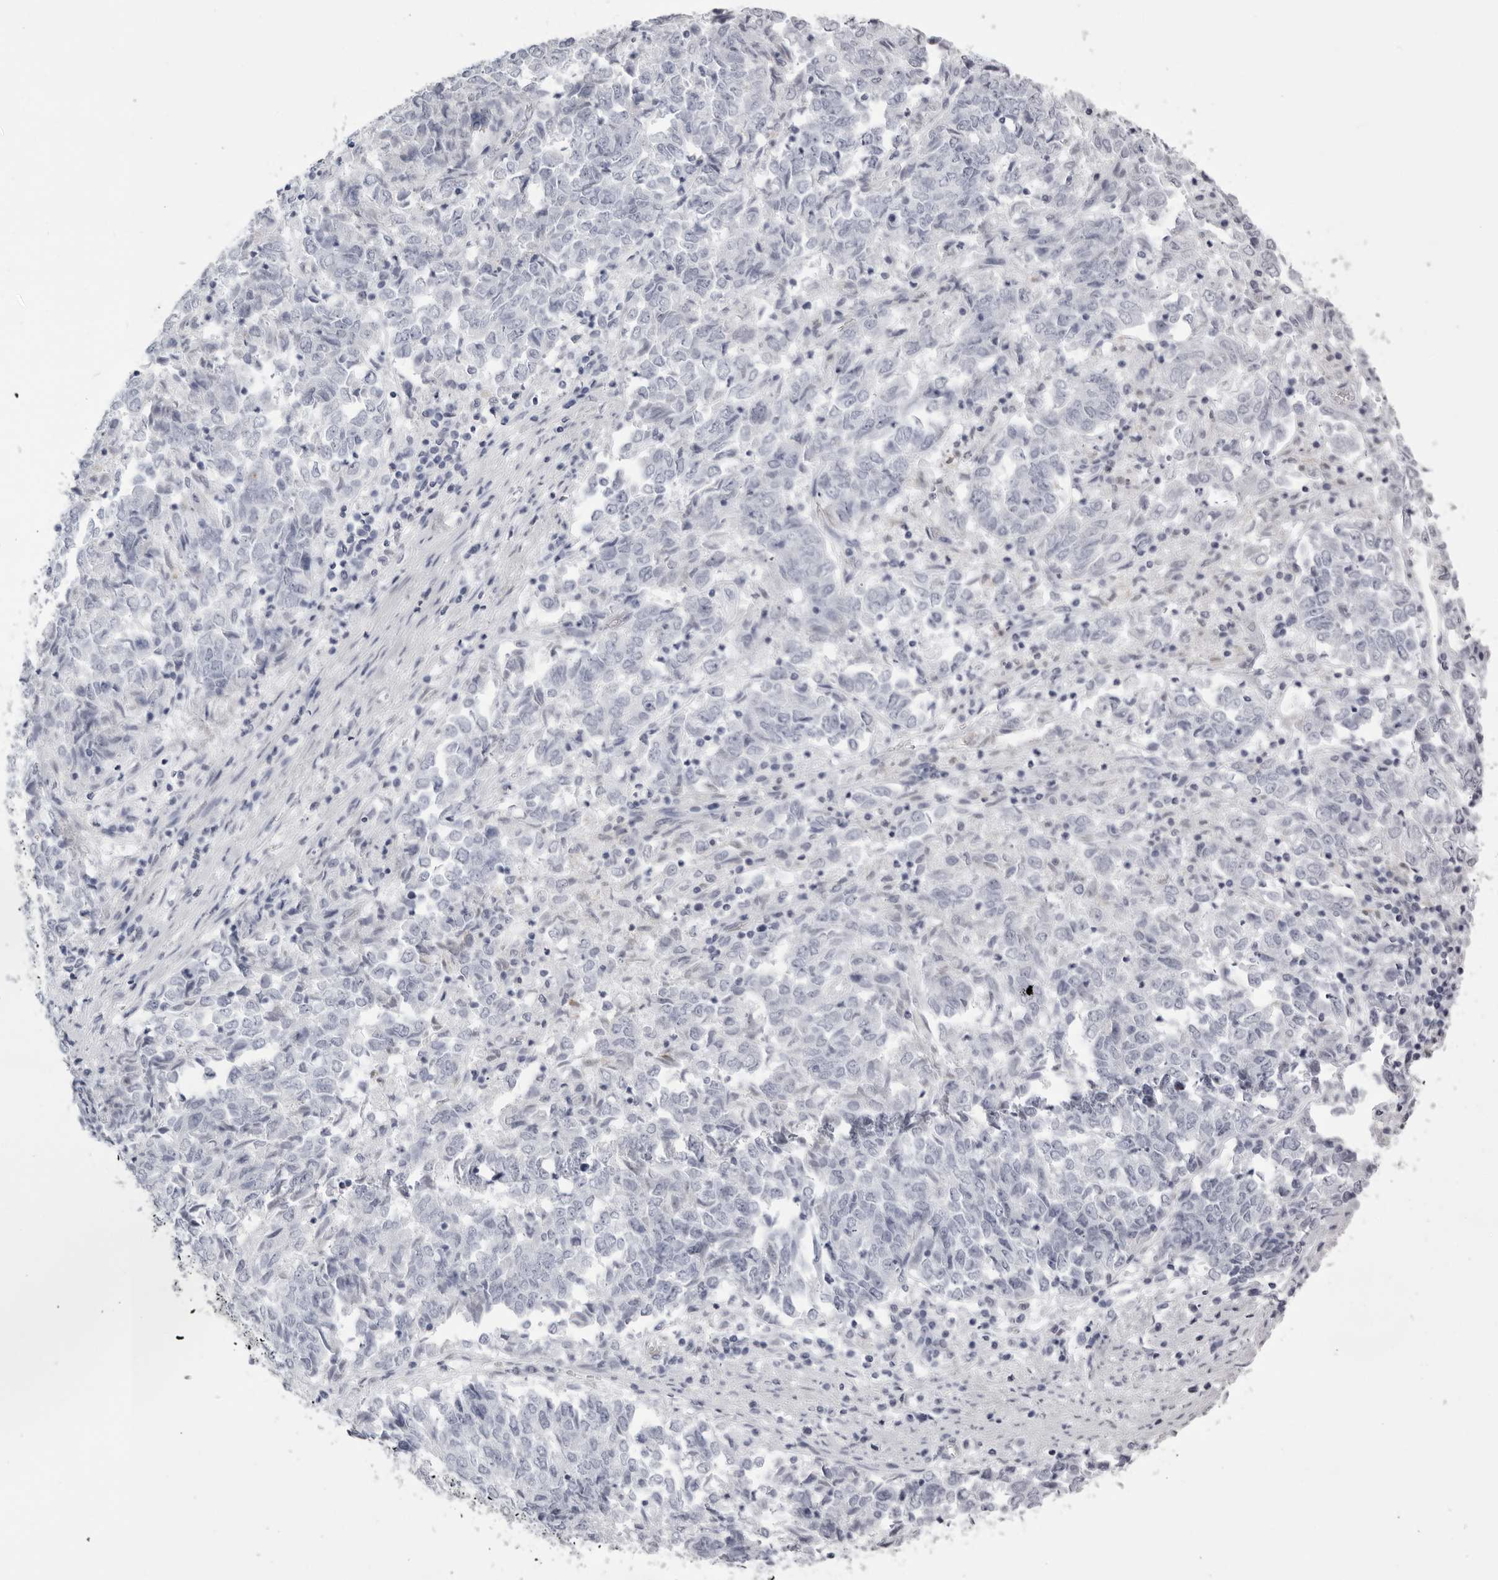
{"staining": {"intensity": "negative", "quantity": "none", "location": "none"}, "tissue": "endometrial cancer", "cell_type": "Tumor cells", "image_type": "cancer", "snomed": [{"axis": "morphology", "description": "Adenocarcinoma, NOS"}, {"axis": "topography", "description": "Endometrium"}], "caption": "Immunohistochemical staining of adenocarcinoma (endometrial) demonstrates no significant staining in tumor cells.", "gene": "TMOD4", "patient": {"sex": "female", "age": 80}}